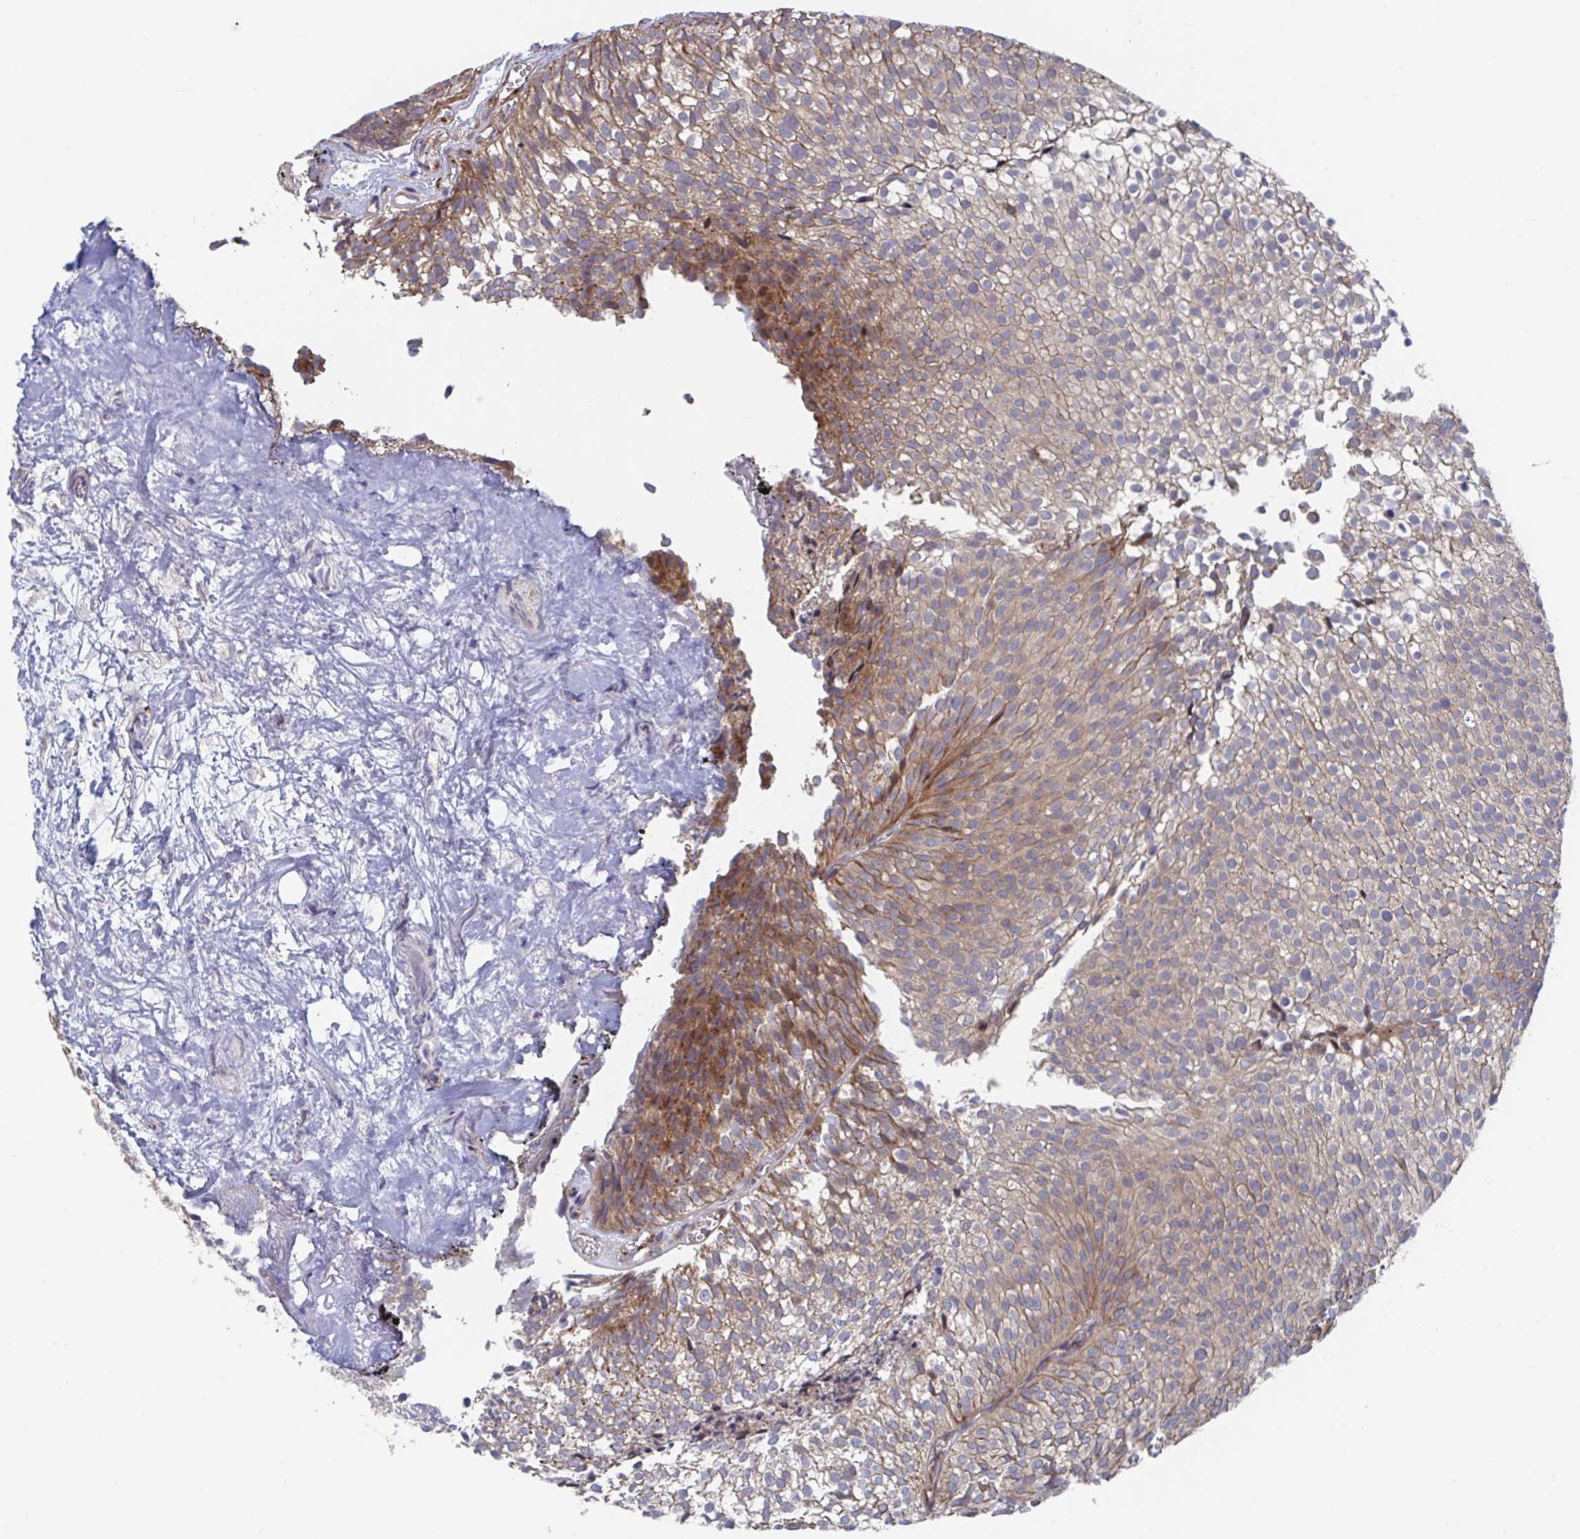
{"staining": {"intensity": "moderate", "quantity": "<25%", "location": "cytoplasmic/membranous"}, "tissue": "urothelial cancer", "cell_type": "Tumor cells", "image_type": "cancer", "snomed": [{"axis": "morphology", "description": "Urothelial carcinoma, Low grade"}, {"axis": "topography", "description": "Urinary bladder"}], "caption": "A brown stain labels moderate cytoplasmic/membranous staining of a protein in urothelial cancer tumor cells.", "gene": "FJX1", "patient": {"sex": "male", "age": 91}}